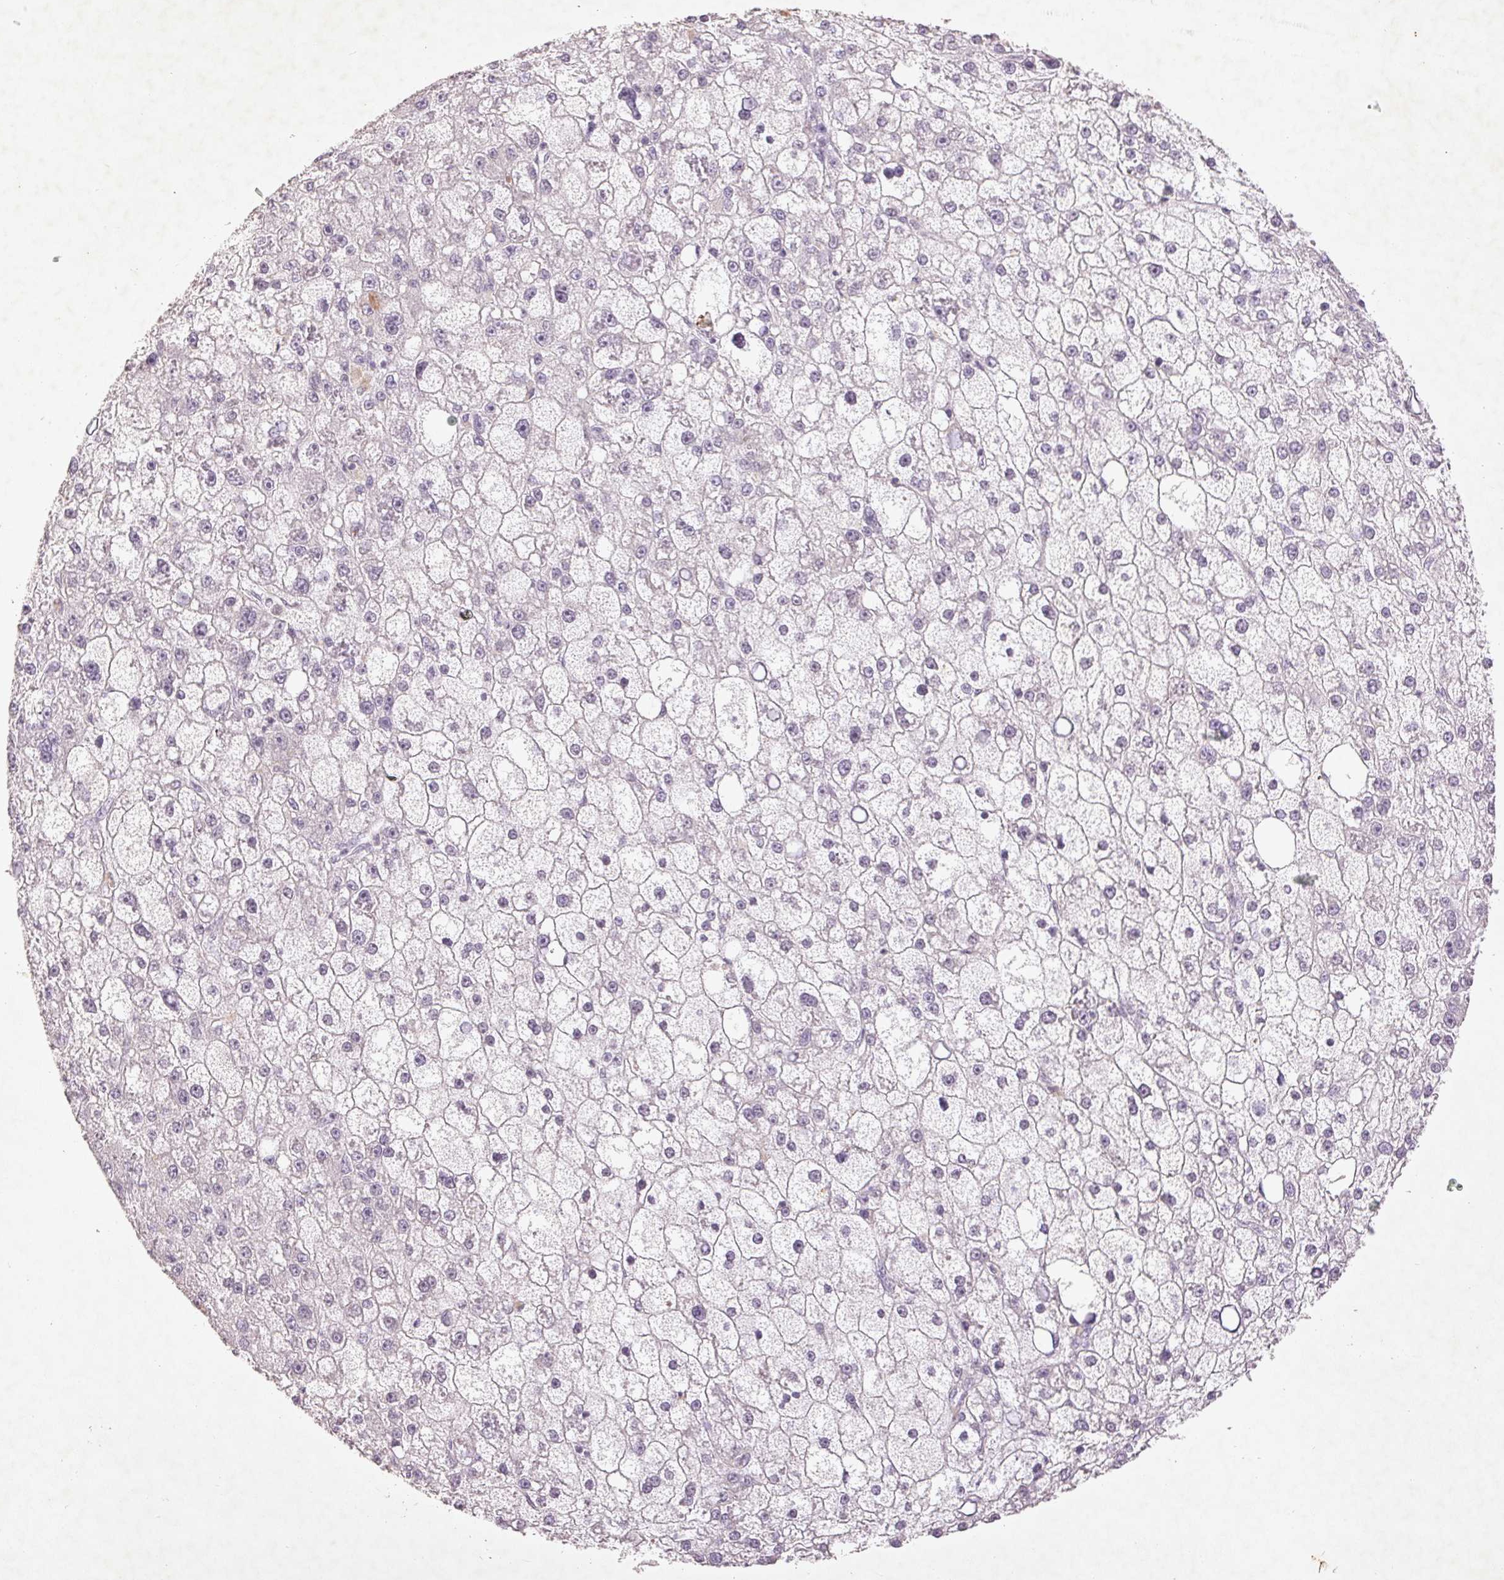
{"staining": {"intensity": "negative", "quantity": "none", "location": "none"}, "tissue": "liver cancer", "cell_type": "Tumor cells", "image_type": "cancer", "snomed": [{"axis": "morphology", "description": "Carcinoma, Hepatocellular, NOS"}, {"axis": "topography", "description": "Liver"}], "caption": "The image displays no staining of tumor cells in liver cancer. Brightfield microscopy of immunohistochemistry stained with DAB (3,3'-diaminobenzidine) (brown) and hematoxylin (blue), captured at high magnification.", "gene": "FAM168B", "patient": {"sex": "male", "age": 67}}